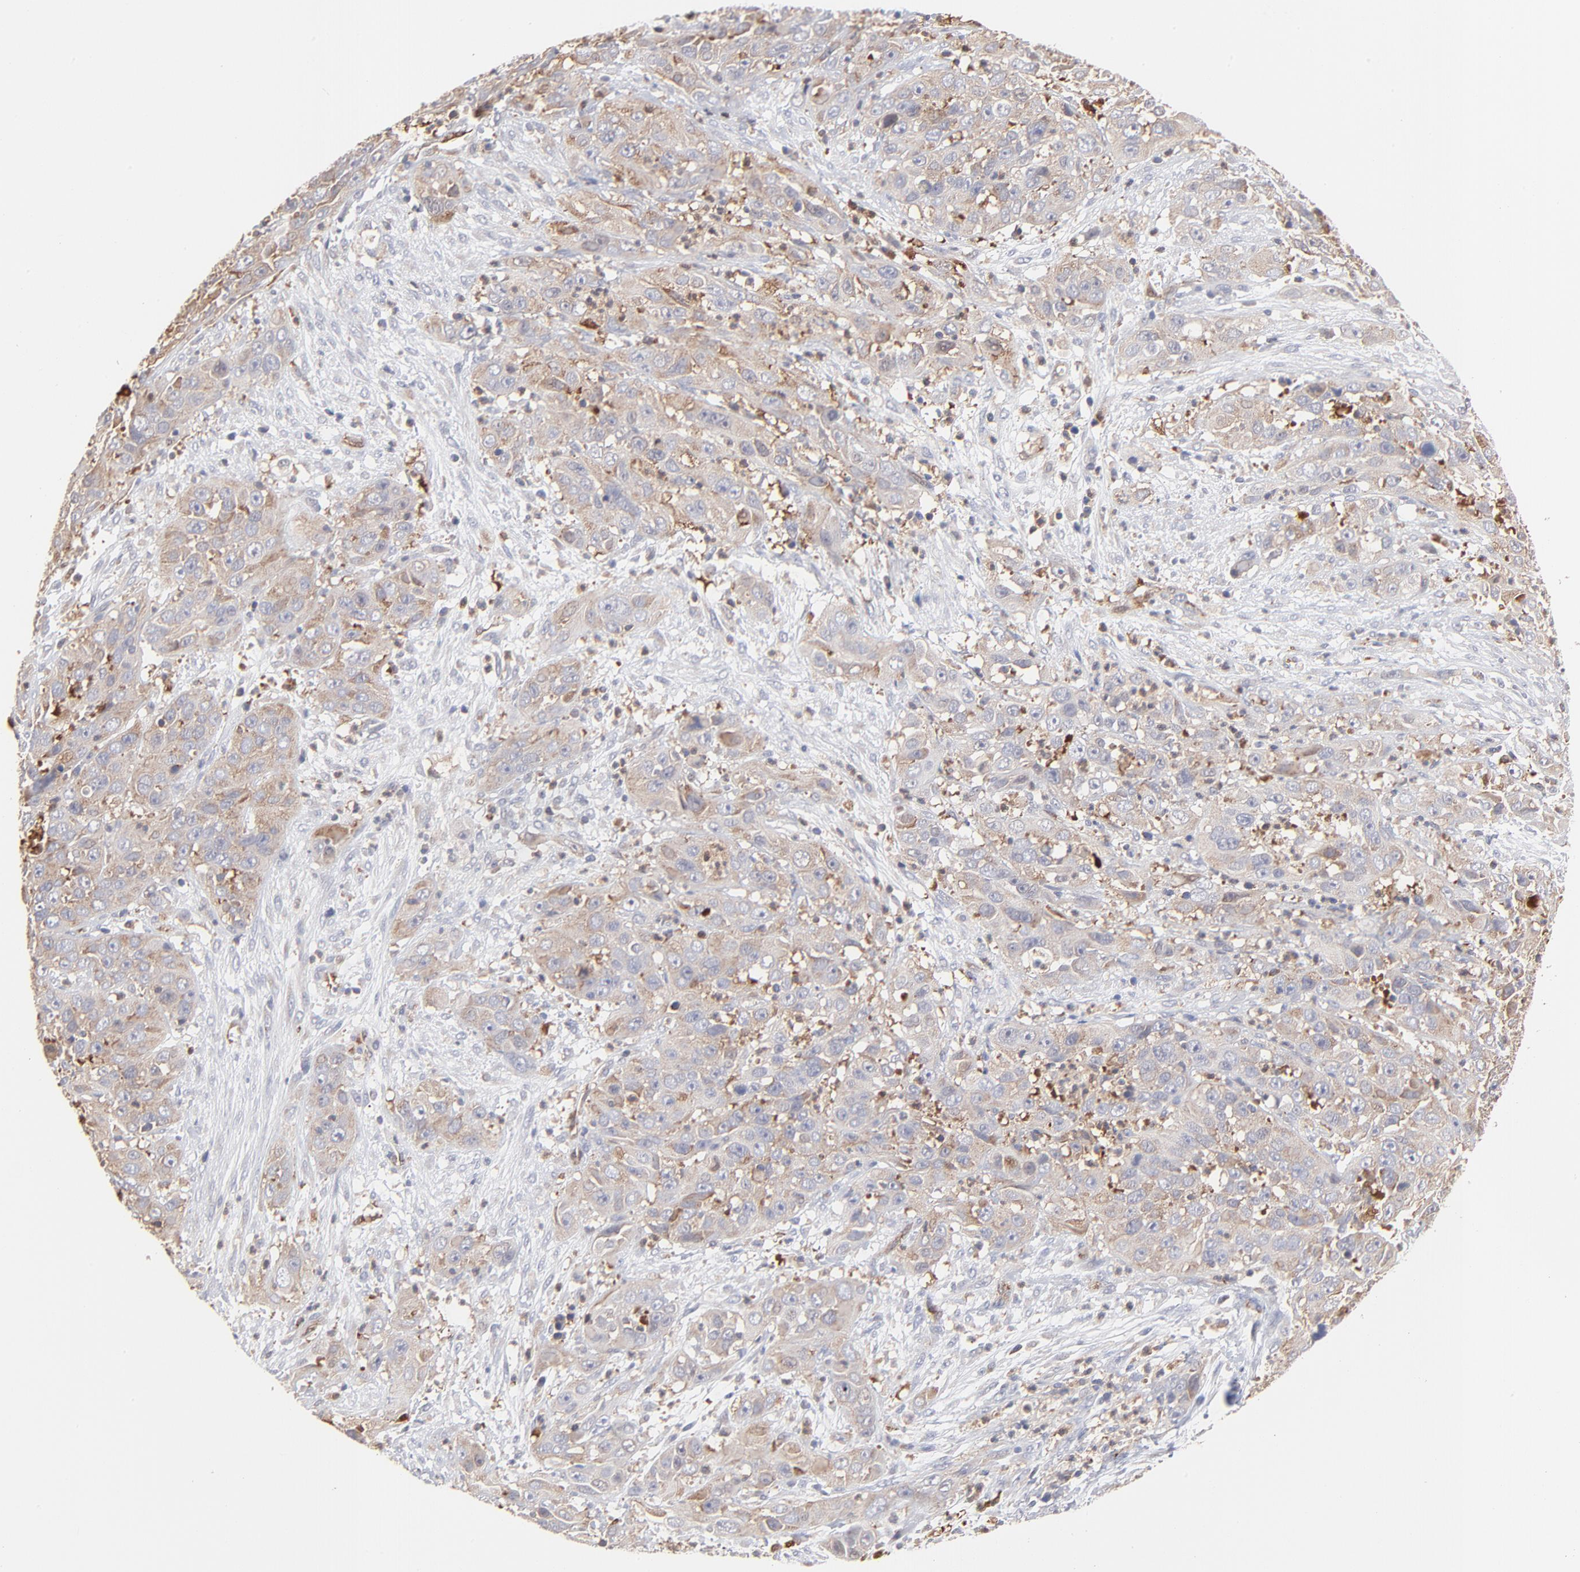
{"staining": {"intensity": "moderate", "quantity": ">75%", "location": "cytoplasmic/membranous"}, "tissue": "cervical cancer", "cell_type": "Tumor cells", "image_type": "cancer", "snomed": [{"axis": "morphology", "description": "Squamous cell carcinoma, NOS"}, {"axis": "topography", "description": "Cervix"}], "caption": "Immunohistochemistry (IHC) staining of squamous cell carcinoma (cervical), which demonstrates medium levels of moderate cytoplasmic/membranous expression in approximately >75% of tumor cells indicating moderate cytoplasmic/membranous protein staining. The staining was performed using DAB (3,3'-diaminobenzidine) (brown) for protein detection and nuclei were counterstained in hematoxylin (blue).", "gene": "IVNS1ABP", "patient": {"sex": "female", "age": 32}}